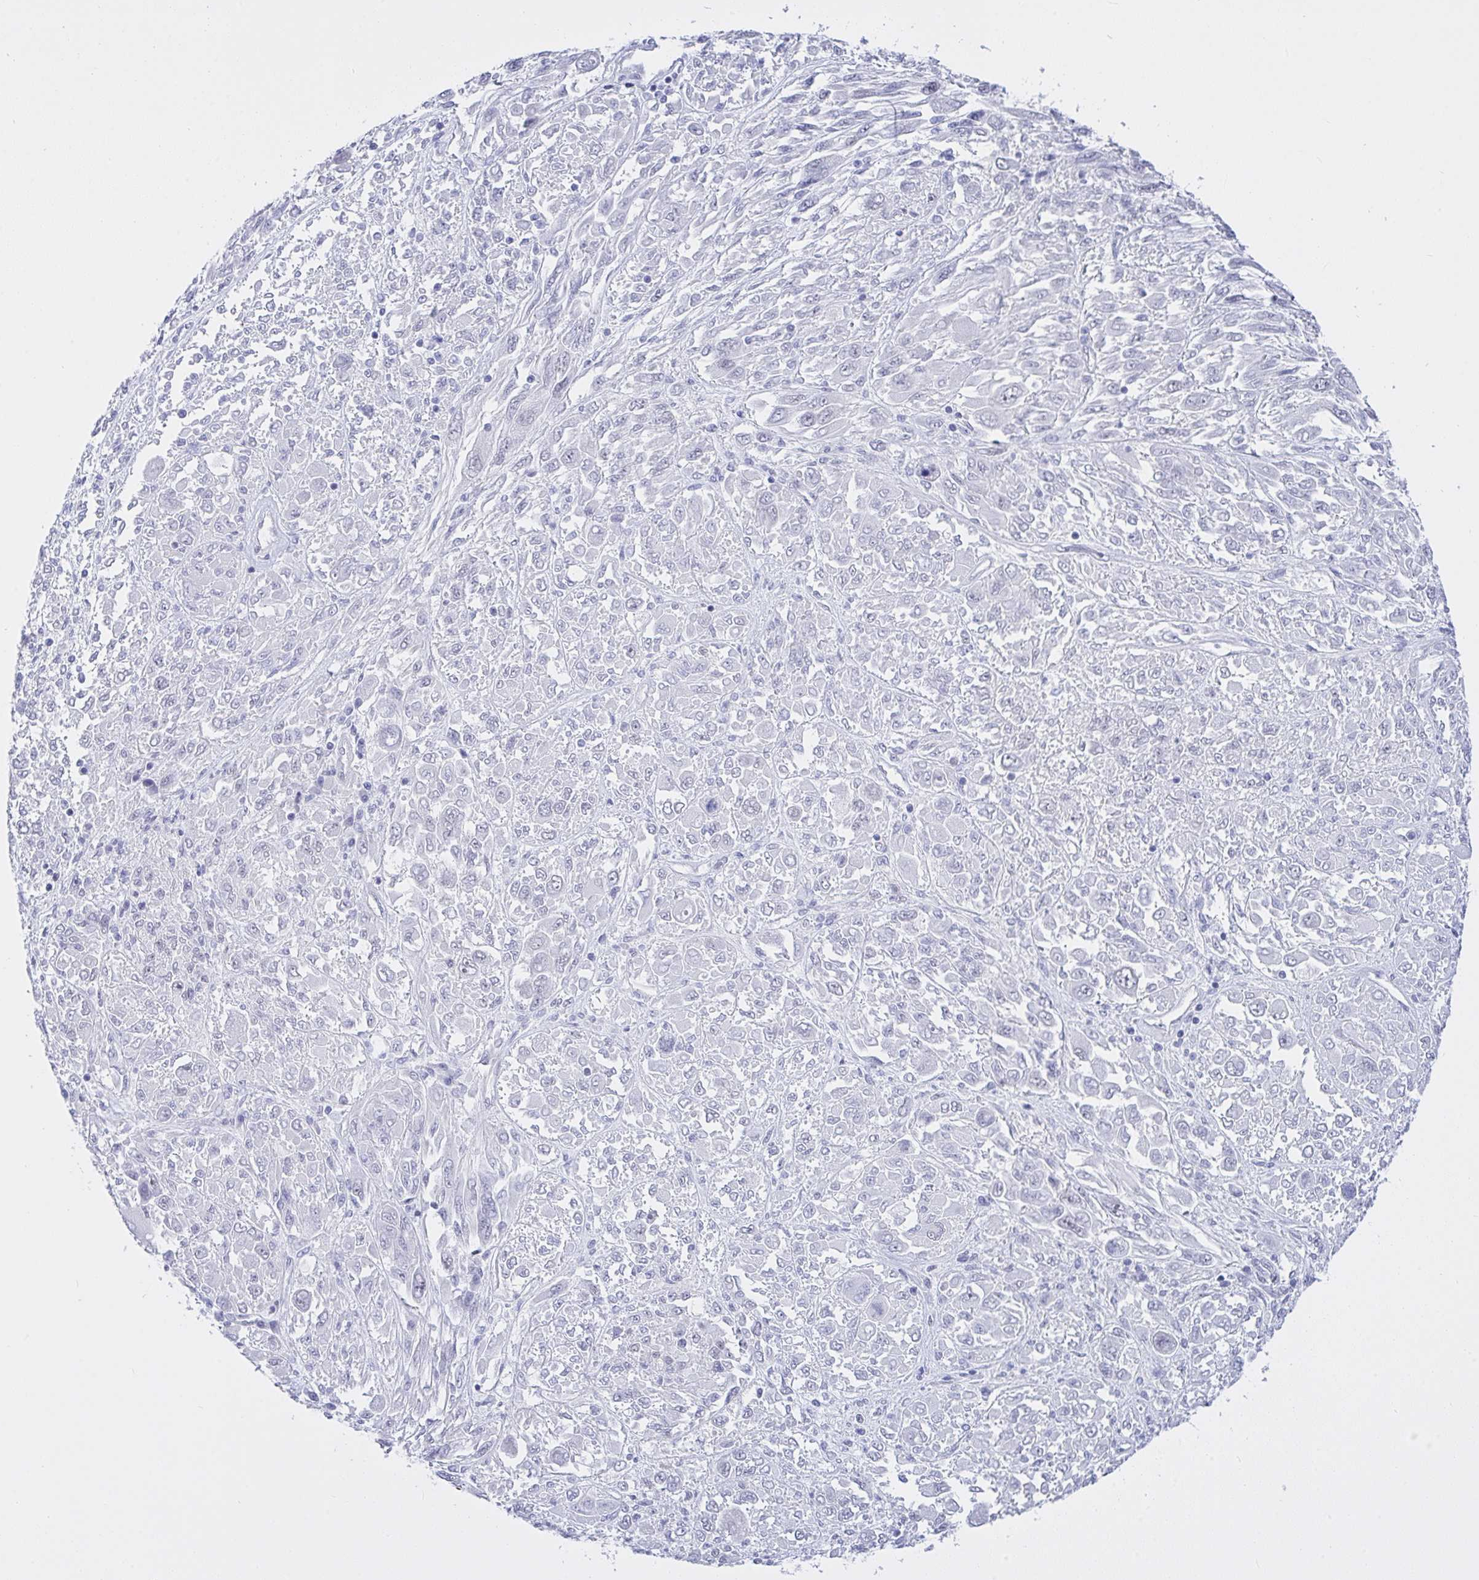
{"staining": {"intensity": "negative", "quantity": "none", "location": "none"}, "tissue": "melanoma", "cell_type": "Tumor cells", "image_type": "cancer", "snomed": [{"axis": "morphology", "description": "Malignant melanoma, NOS"}, {"axis": "topography", "description": "Skin"}], "caption": "Photomicrograph shows no significant protein expression in tumor cells of malignant melanoma. (Stains: DAB (3,3'-diaminobenzidine) immunohistochemistry with hematoxylin counter stain, Microscopy: brightfield microscopy at high magnification).", "gene": "FBXL22", "patient": {"sex": "female", "age": 91}}